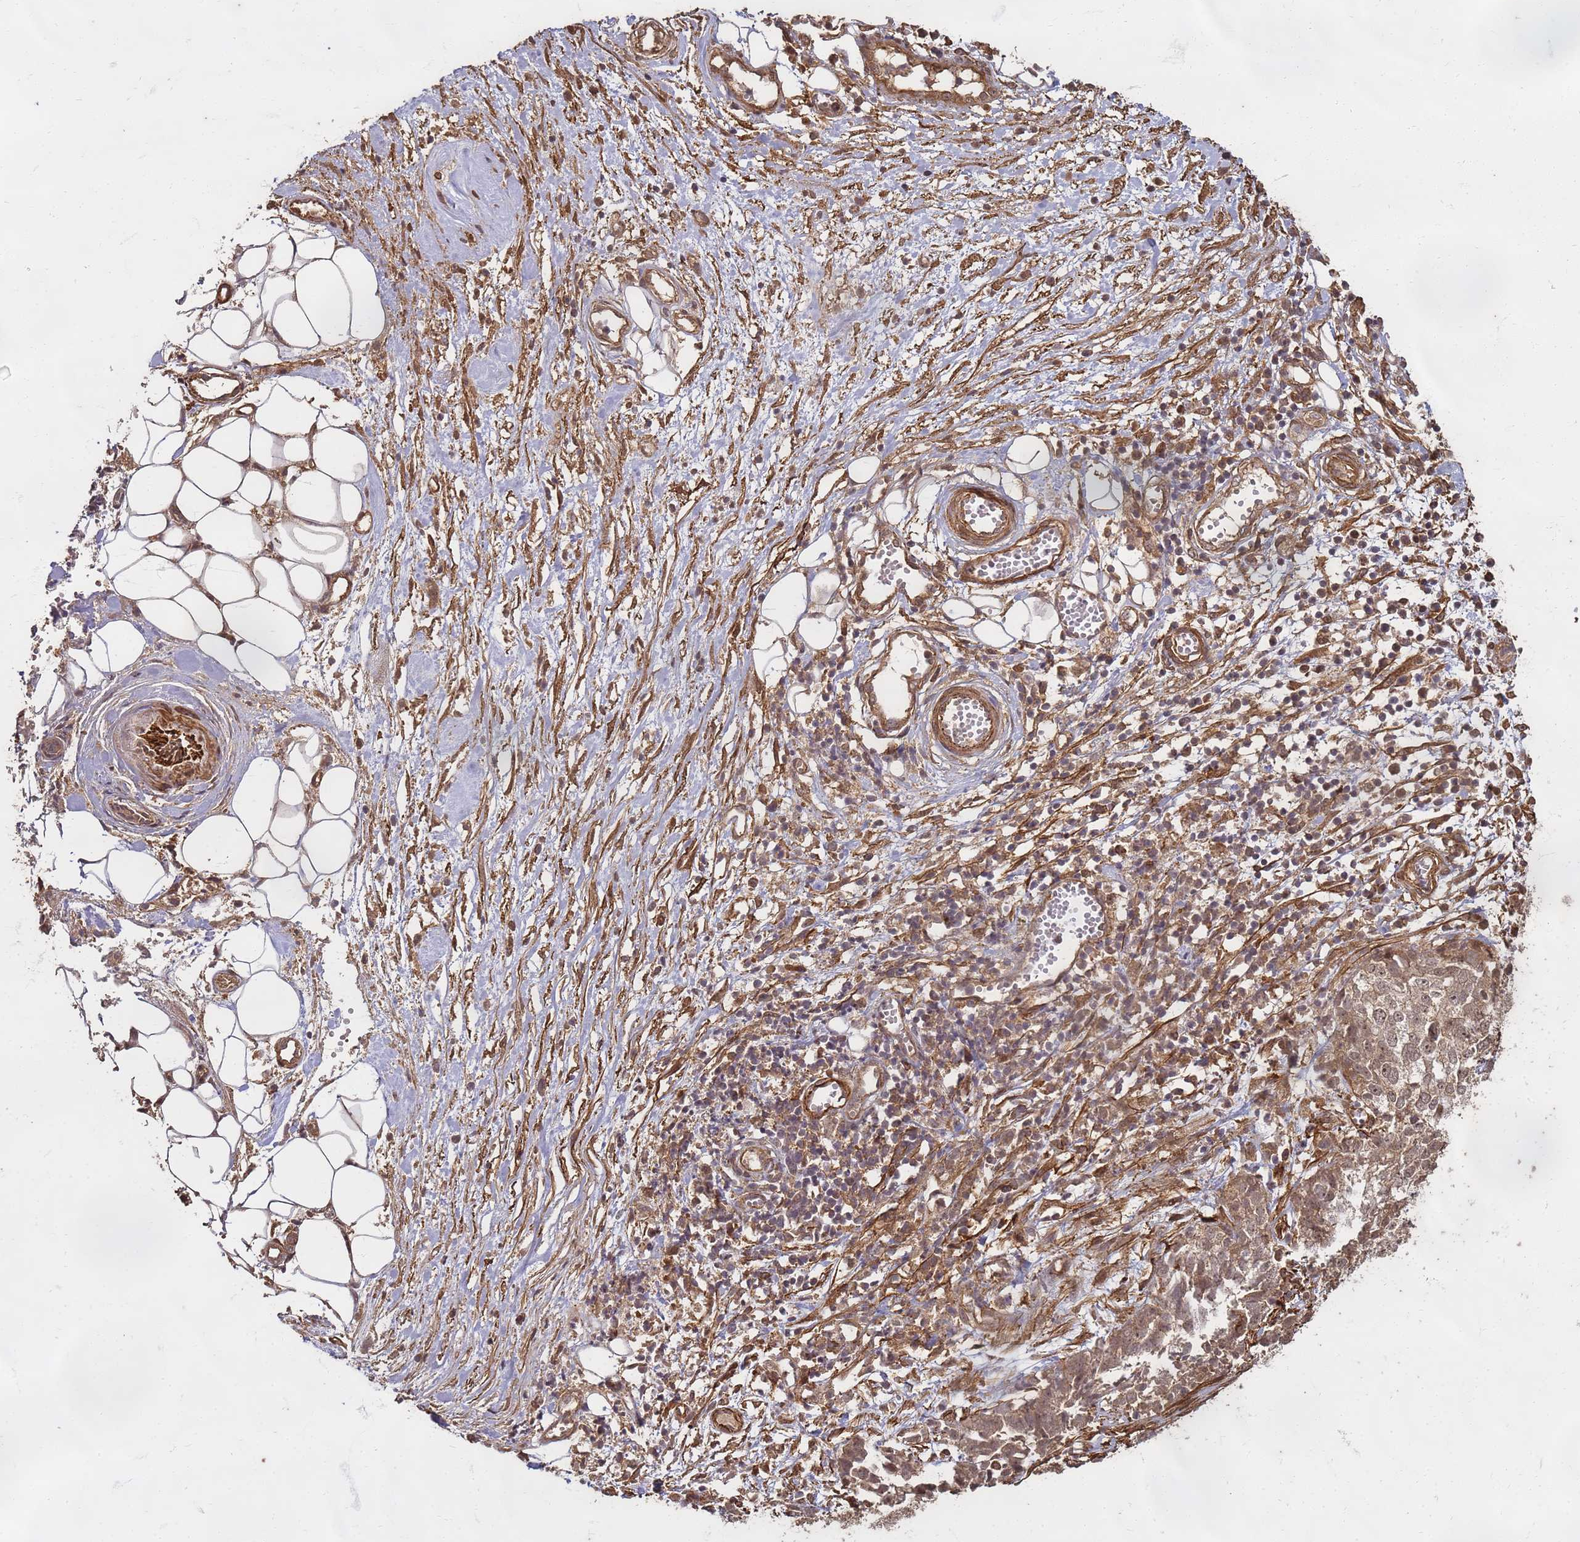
{"staining": {"intensity": "weak", "quantity": "25%-75%", "location": "cytoplasmic/membranous,nuclear"}, "tissue": "ovarian cancer", "cell_type": "Tumor cells", "image_type": "cancer", "snomed": [{"axis": "morphology", "description": "Cystadenocarcinoma, serous, NOS"}, {"axis": "topography", "description": "Soft tissue"}, {"axis": "topography", "description": "Ovary"}], "caption": "Immunohistochemistry (IHC) (DAB) staining of ovarian cancer exhibits weak cytoplasmic/membranous and nuclear protein positivity in approximately 25%-75% of tumor cells.", "gene": "KIF26A", "patient": {"sex": "female", "age": 57}}